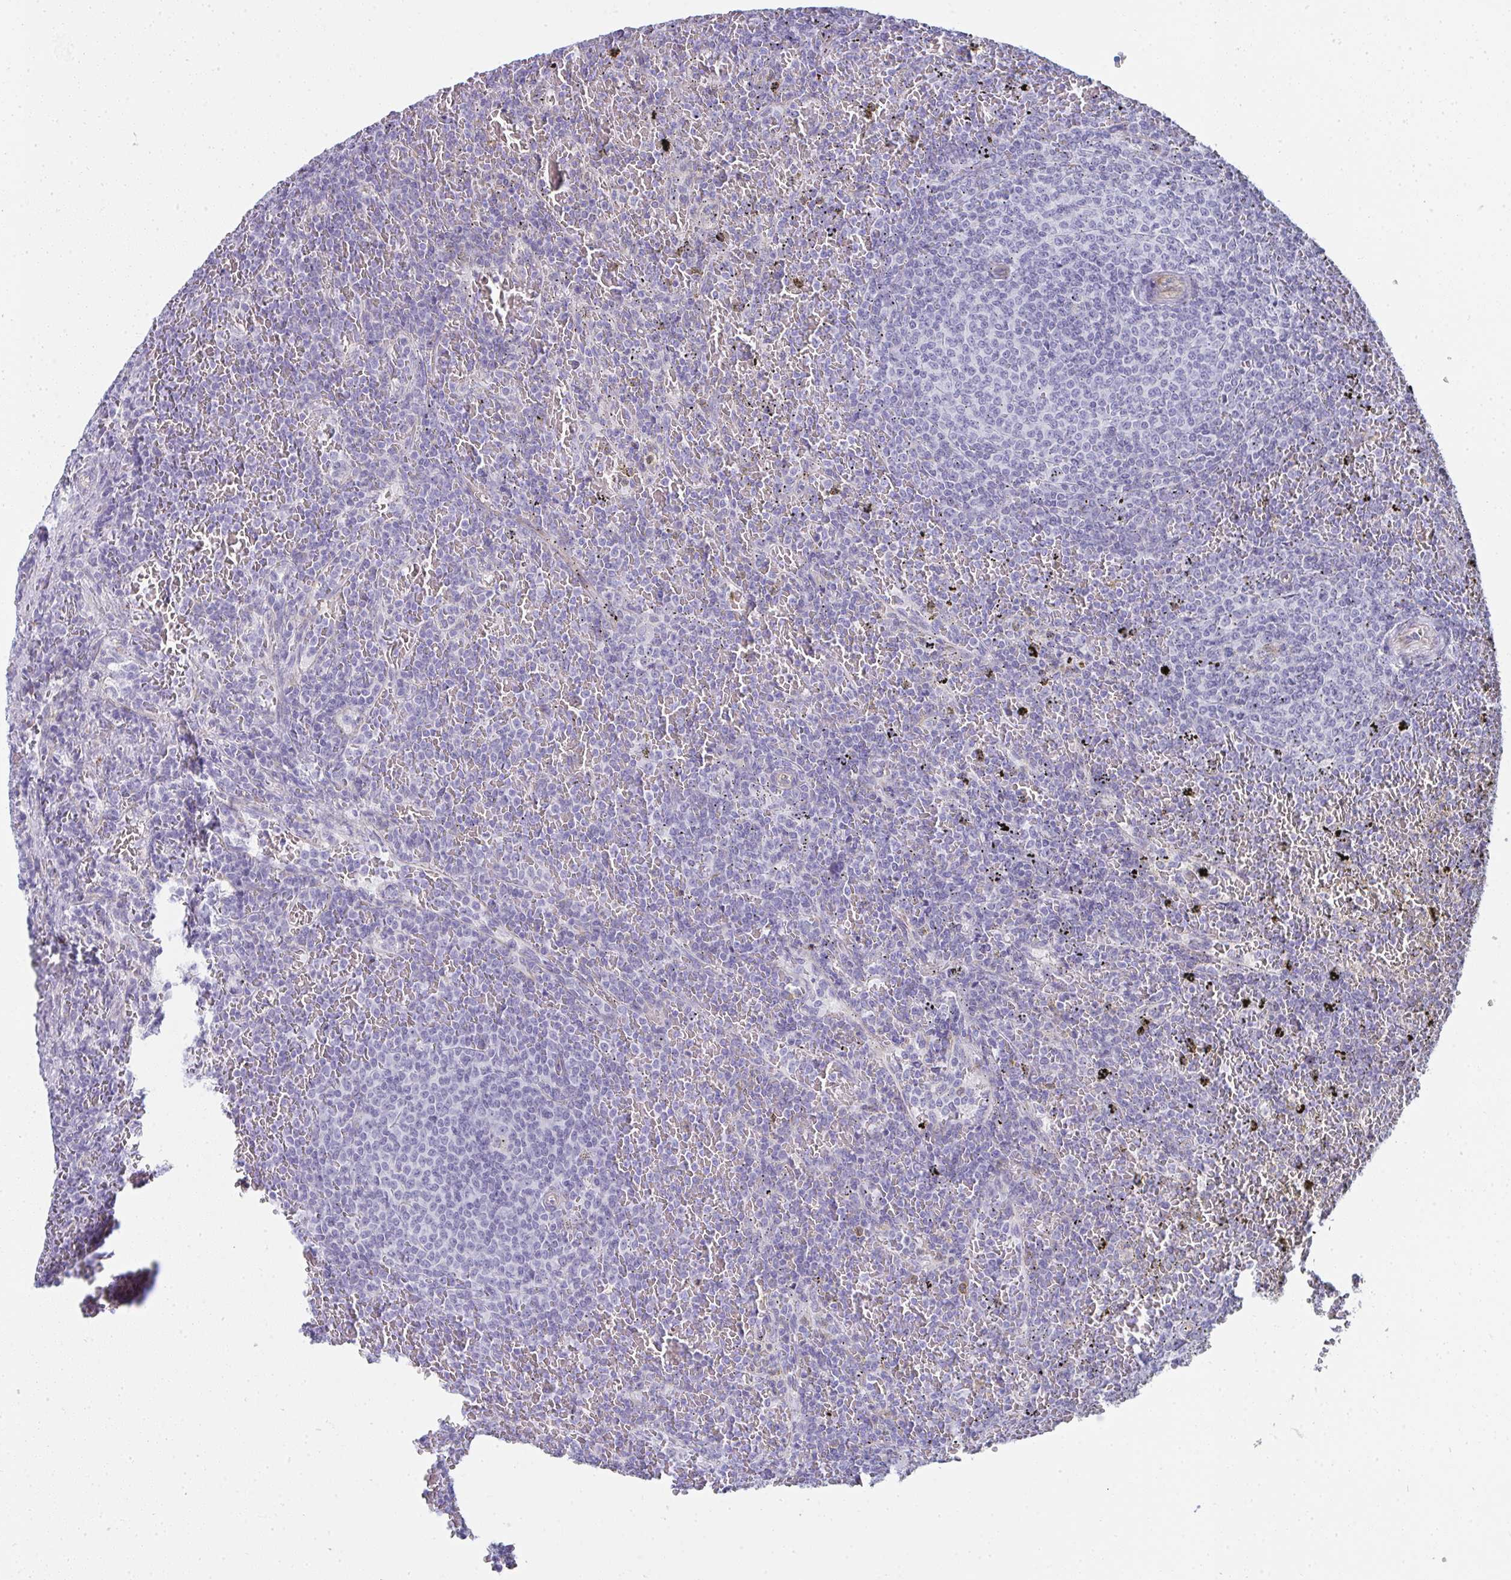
{"staining": {"intensity": "negative", "quantity": "none", "location": "none"}, "tissue": "lymphoma", "cell_type": "Tumor cells", "image_type": "cancer", "snomed": [{"axis": "morphology", "description": "Malignant lymphoma, non-Hodgkin's type, Low grade"}, {"axis": "topography", "description": "Spleen"}], "caption": "Tumor cells show no significant positivity in lymphoma.", "gene": "SHROOM1", "patient": {"sex": "female", "age": 77}}